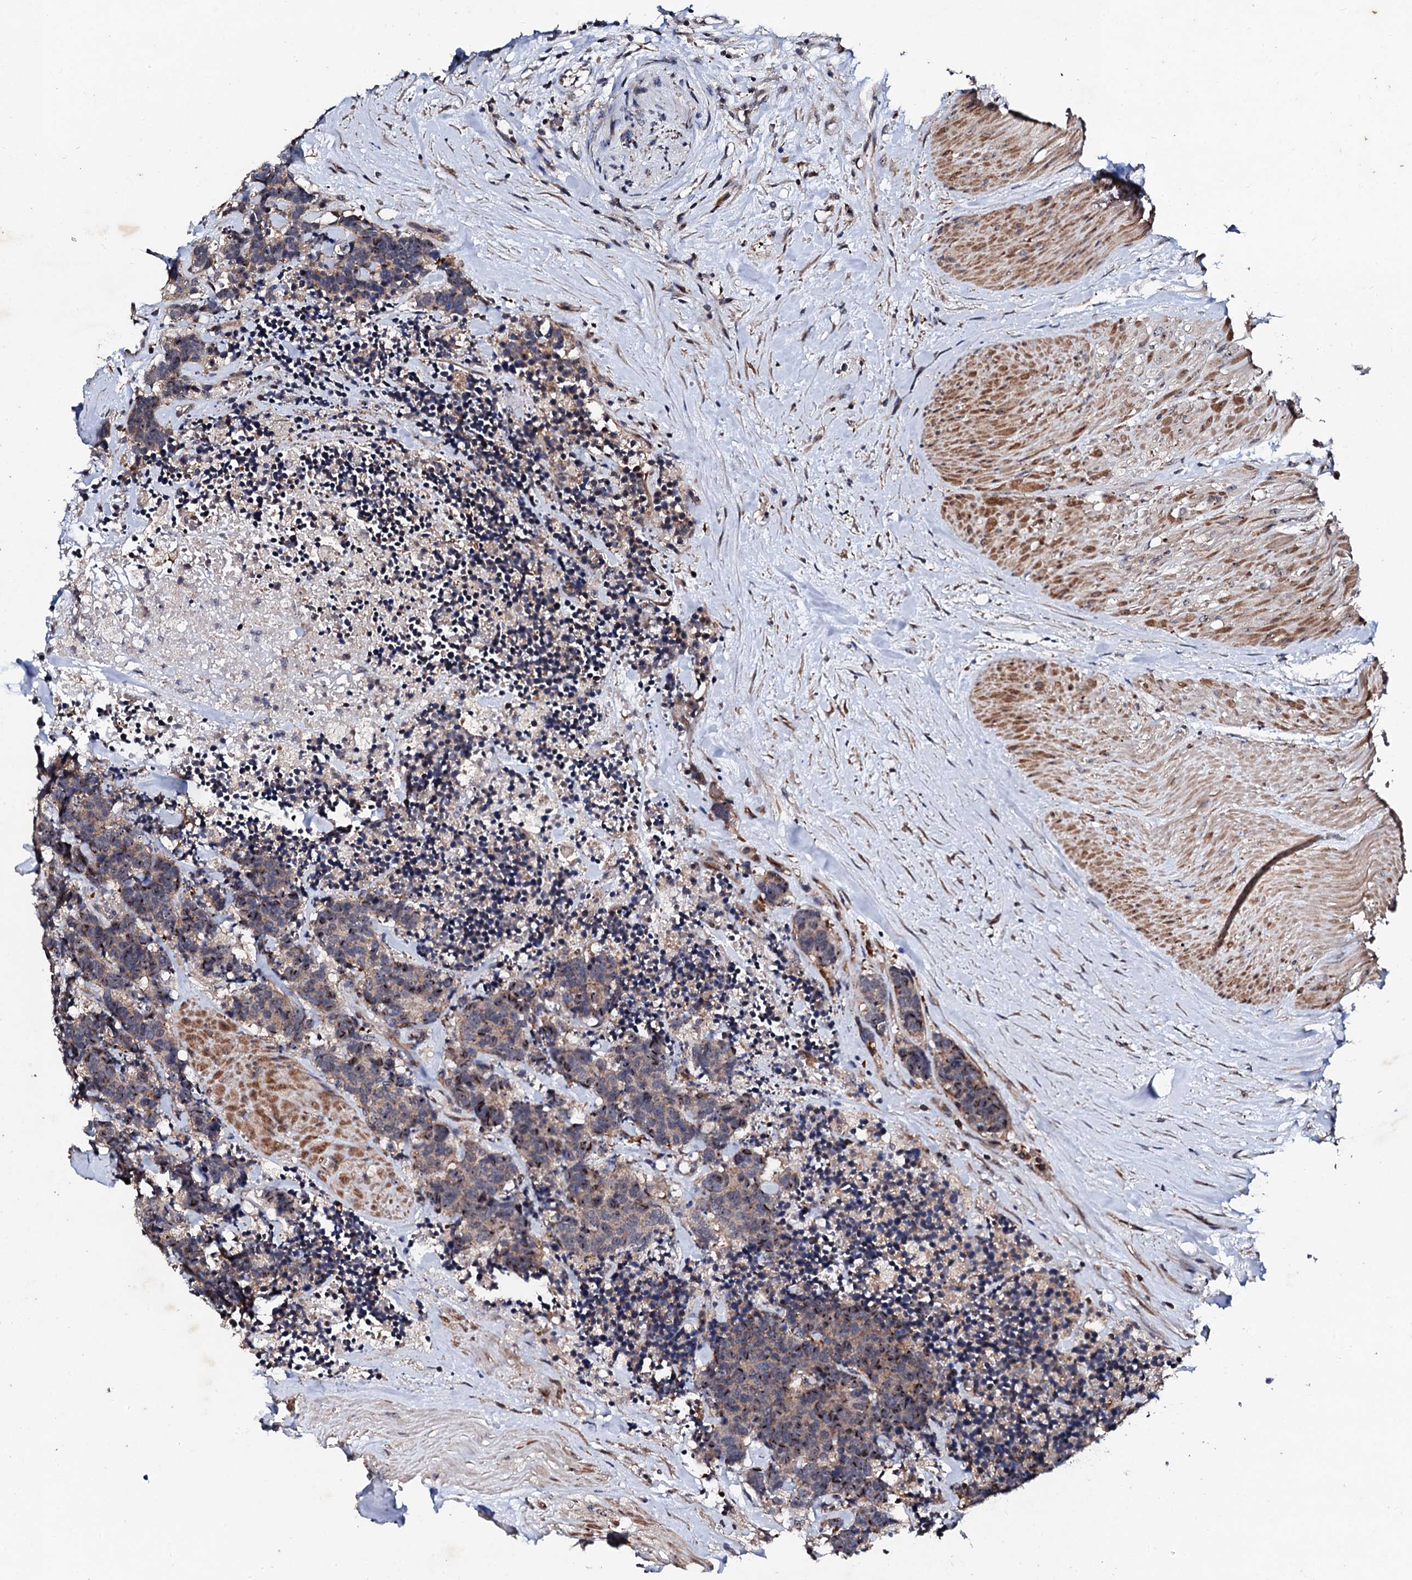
{"staining": {"intensity": "moderate", "quantity": ">75%", "location": "cytoplasmic/membranous,nuclear"}, "tissue": "carcinoid", "cell_type": "Tumor cells", "image_type": "cancer", "snomed": [{"axis": "morphology", "description": "Carcinoma, NOS"}, {"axis": "morphology", "description": "Carcinoid, malignant, NOS"}, {"axis": "topography", "description": "Urinary bladder"}], "caption": "A high-resolution image shows IHC staining of carcinoma, which shows moderate cytoplasmic/membranous and nuclear staining in about >75% of tumor cells. (DAB (3,3'-diaminobenzidine) IHC, brown staining for protein, blue staining for nuclei).", "gene": "GTPBP4", "patient": {"sex": "male", "age": 57}}